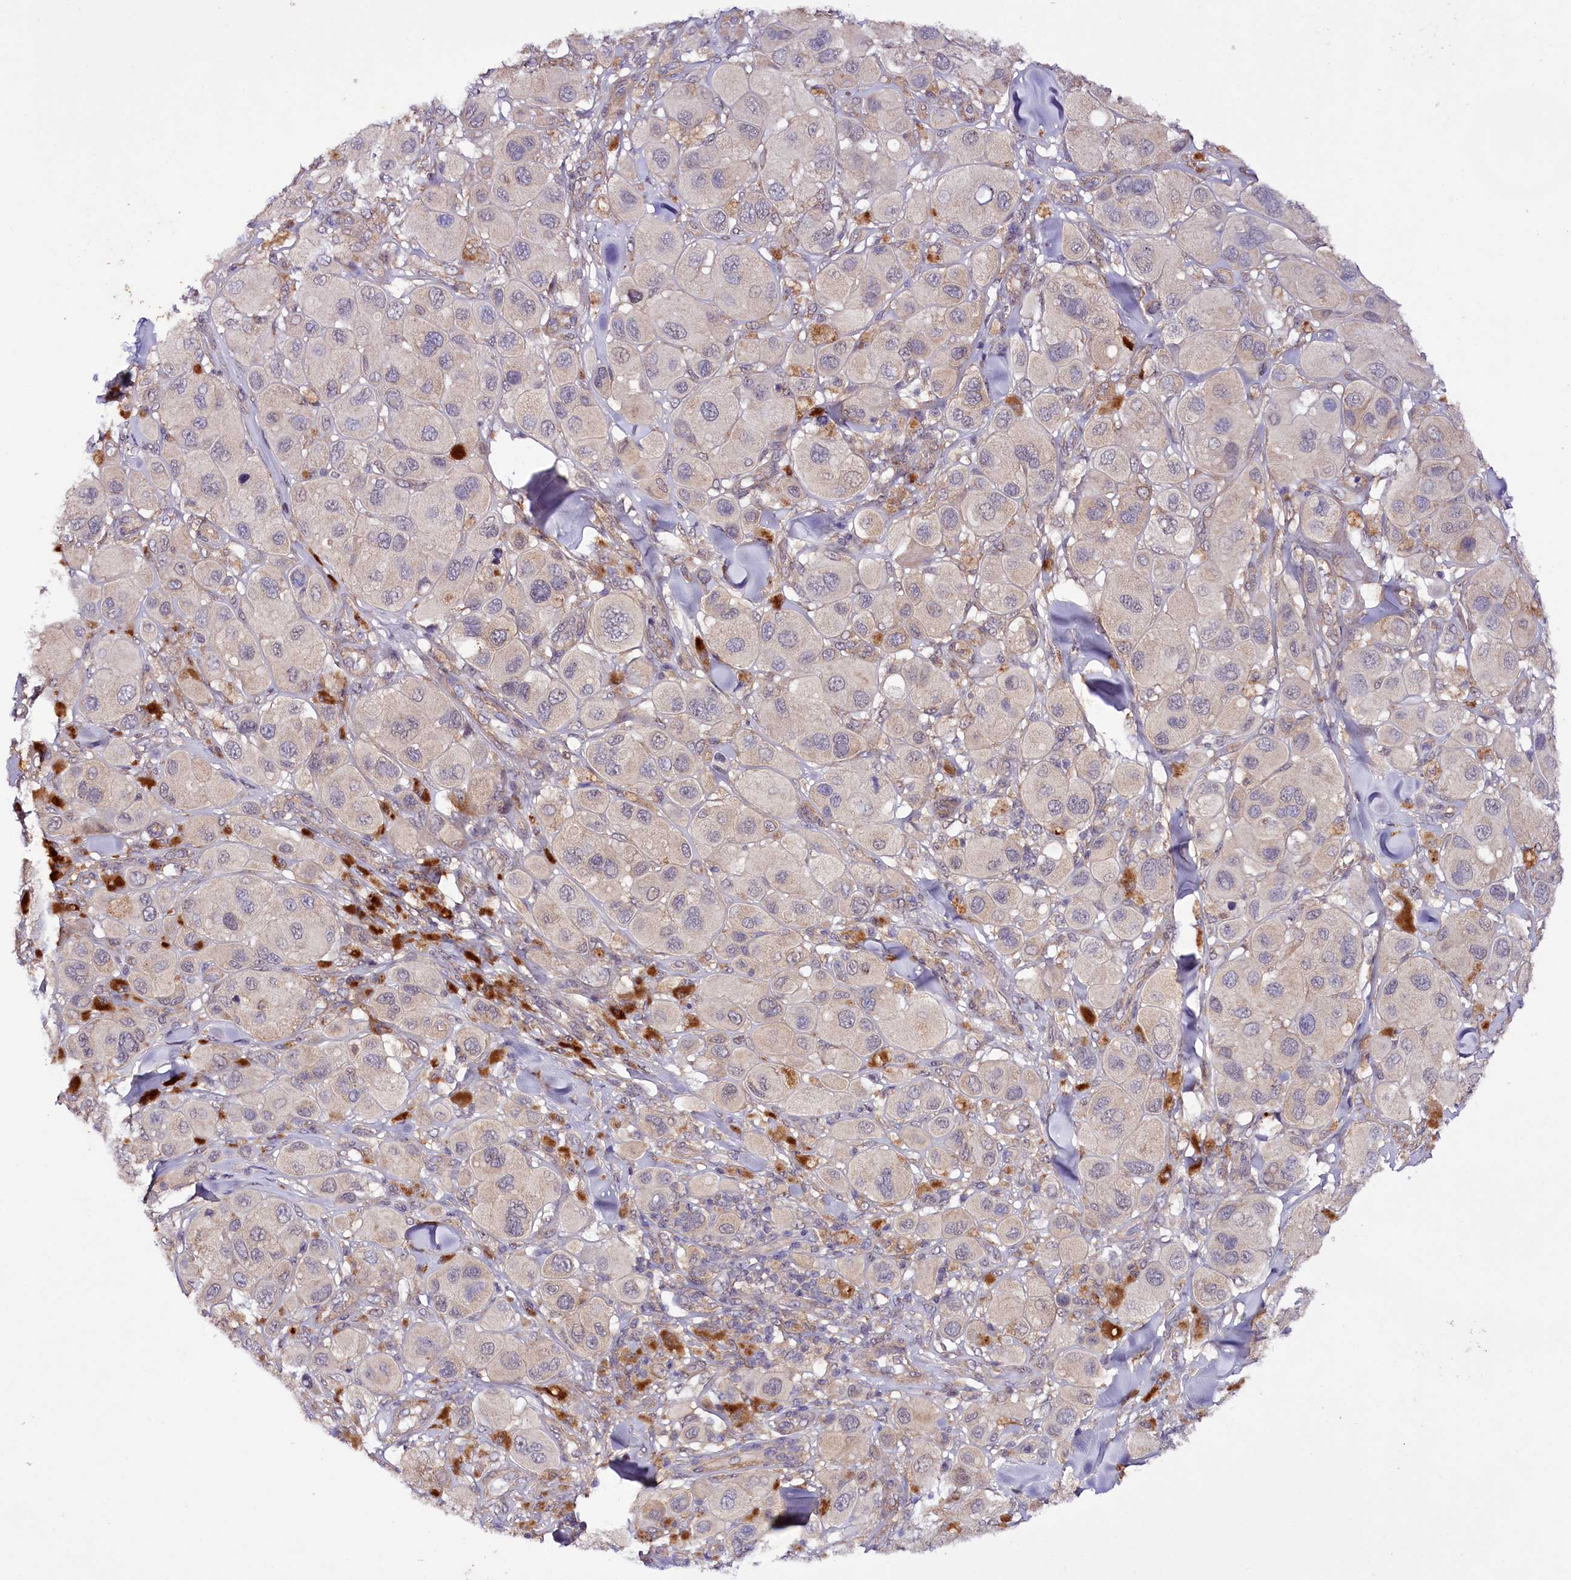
{"staining": {"intensity": "negative", "quantity": "none", "location": "none"}, "tissue": "melanoma", "cell_type": "Tumor cells", "image_type": "cancer", "snomed": [{"axis": "morphology", "description": "Malignant melanoma, Metastatic site"}, {"axis": "topography", "description": "Skin"}], "caption": "A photomicrograph of malignant melanoma (metastatic site) stained for a protein shows no brown staining in tumor cells.", "gene": "PHLDB1", "patient": {"sex": "male", "age": 41}}